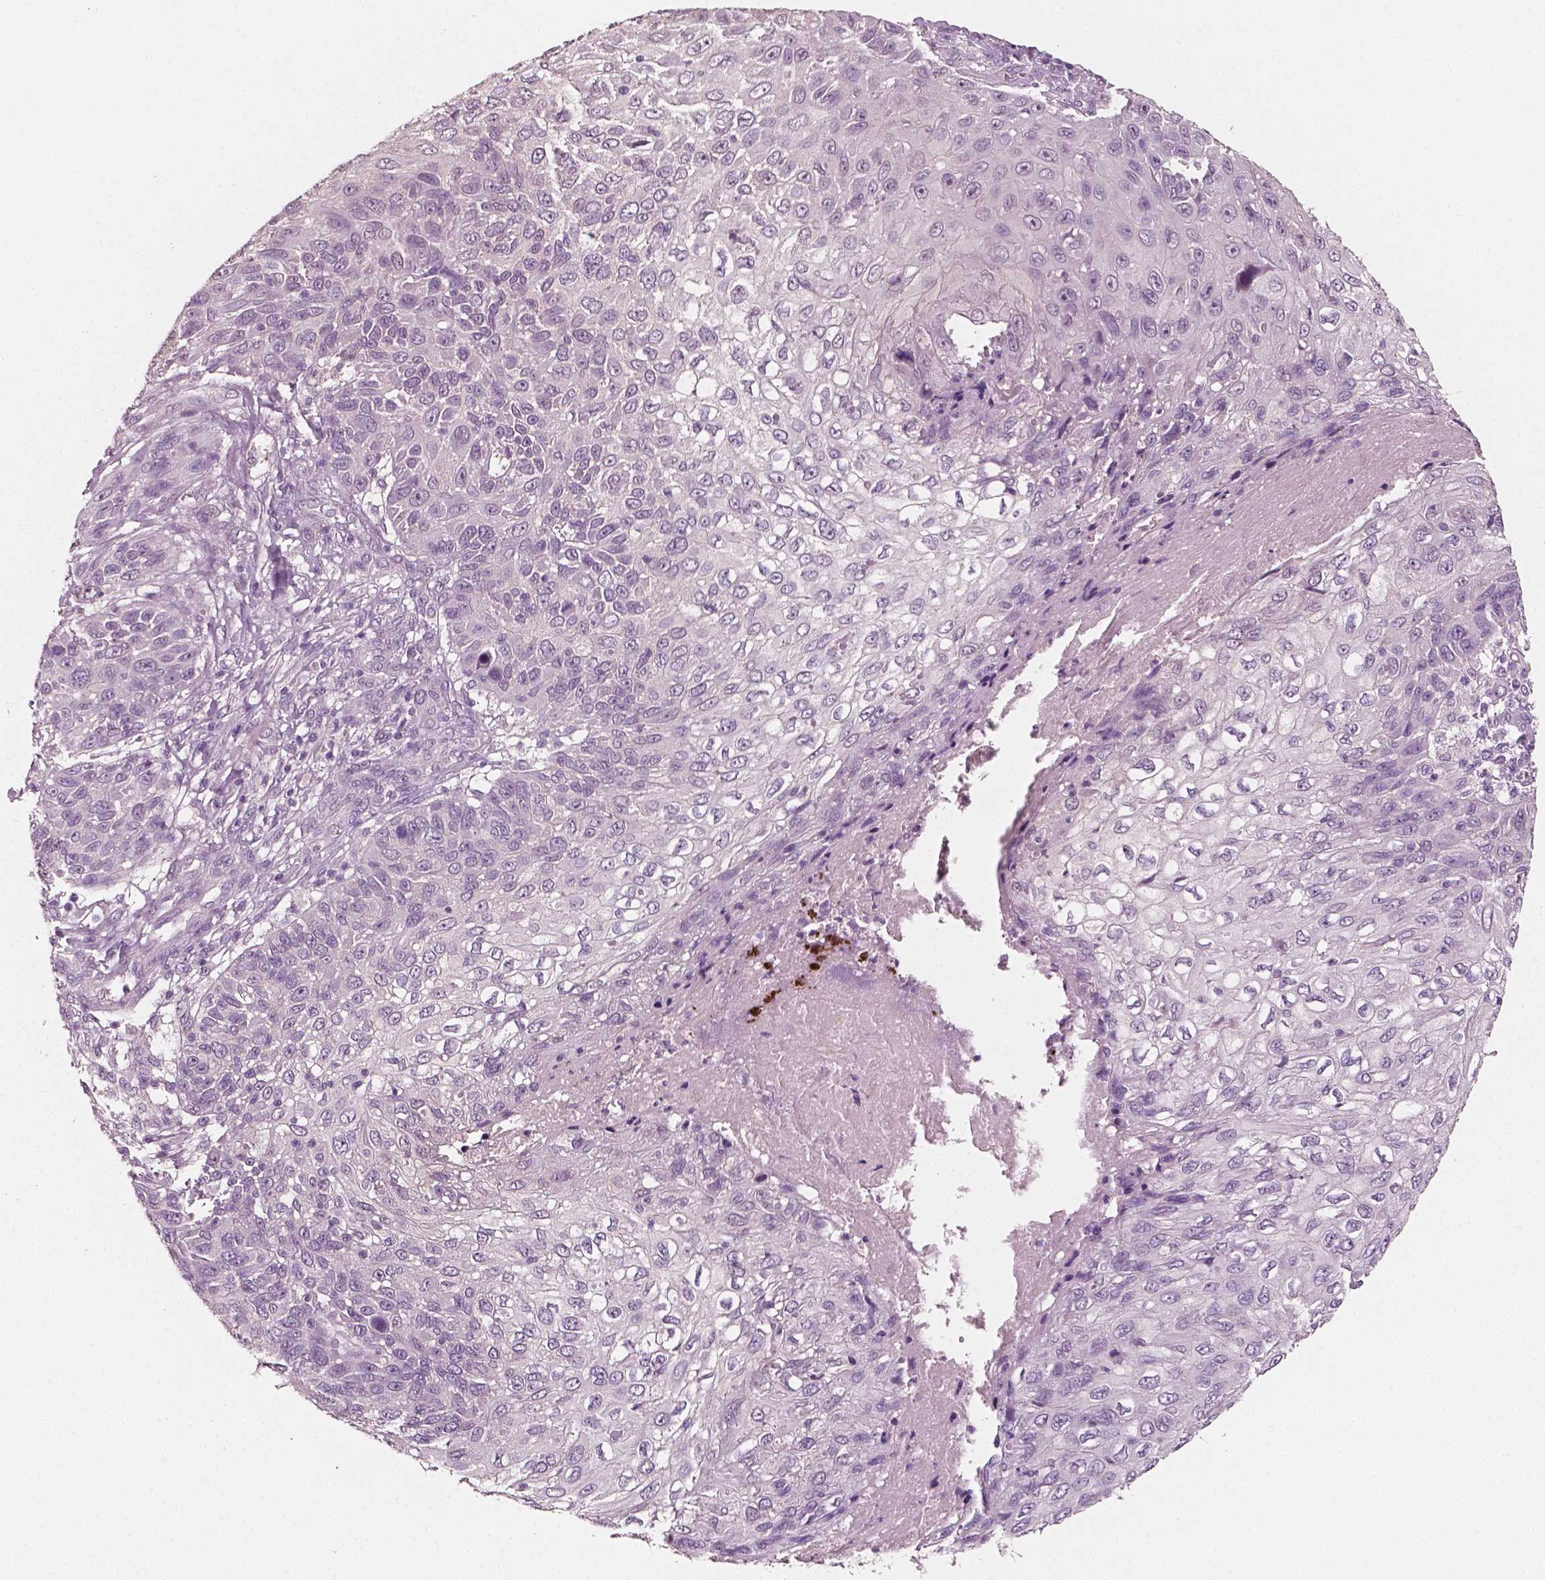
{"staining": {"intensity": "negative", "quantity": "none", "location": "none"}, "tissue": "skin cancer", "cell_type": "Tumor cells", "image_type": "cancer", "snomed": [{"axis": "morphology", "description": "Squamous cell carcinoma, NOS"}, {"axis": "topography", "description": "Skin"}], "caption": "A high-resolution image shows immunohistochemistry staining of skin cancer, which shows no significant positivity in tumor cells.", "gene": "PLA2R1", "patient": {"sex": "male", "age": 92}}